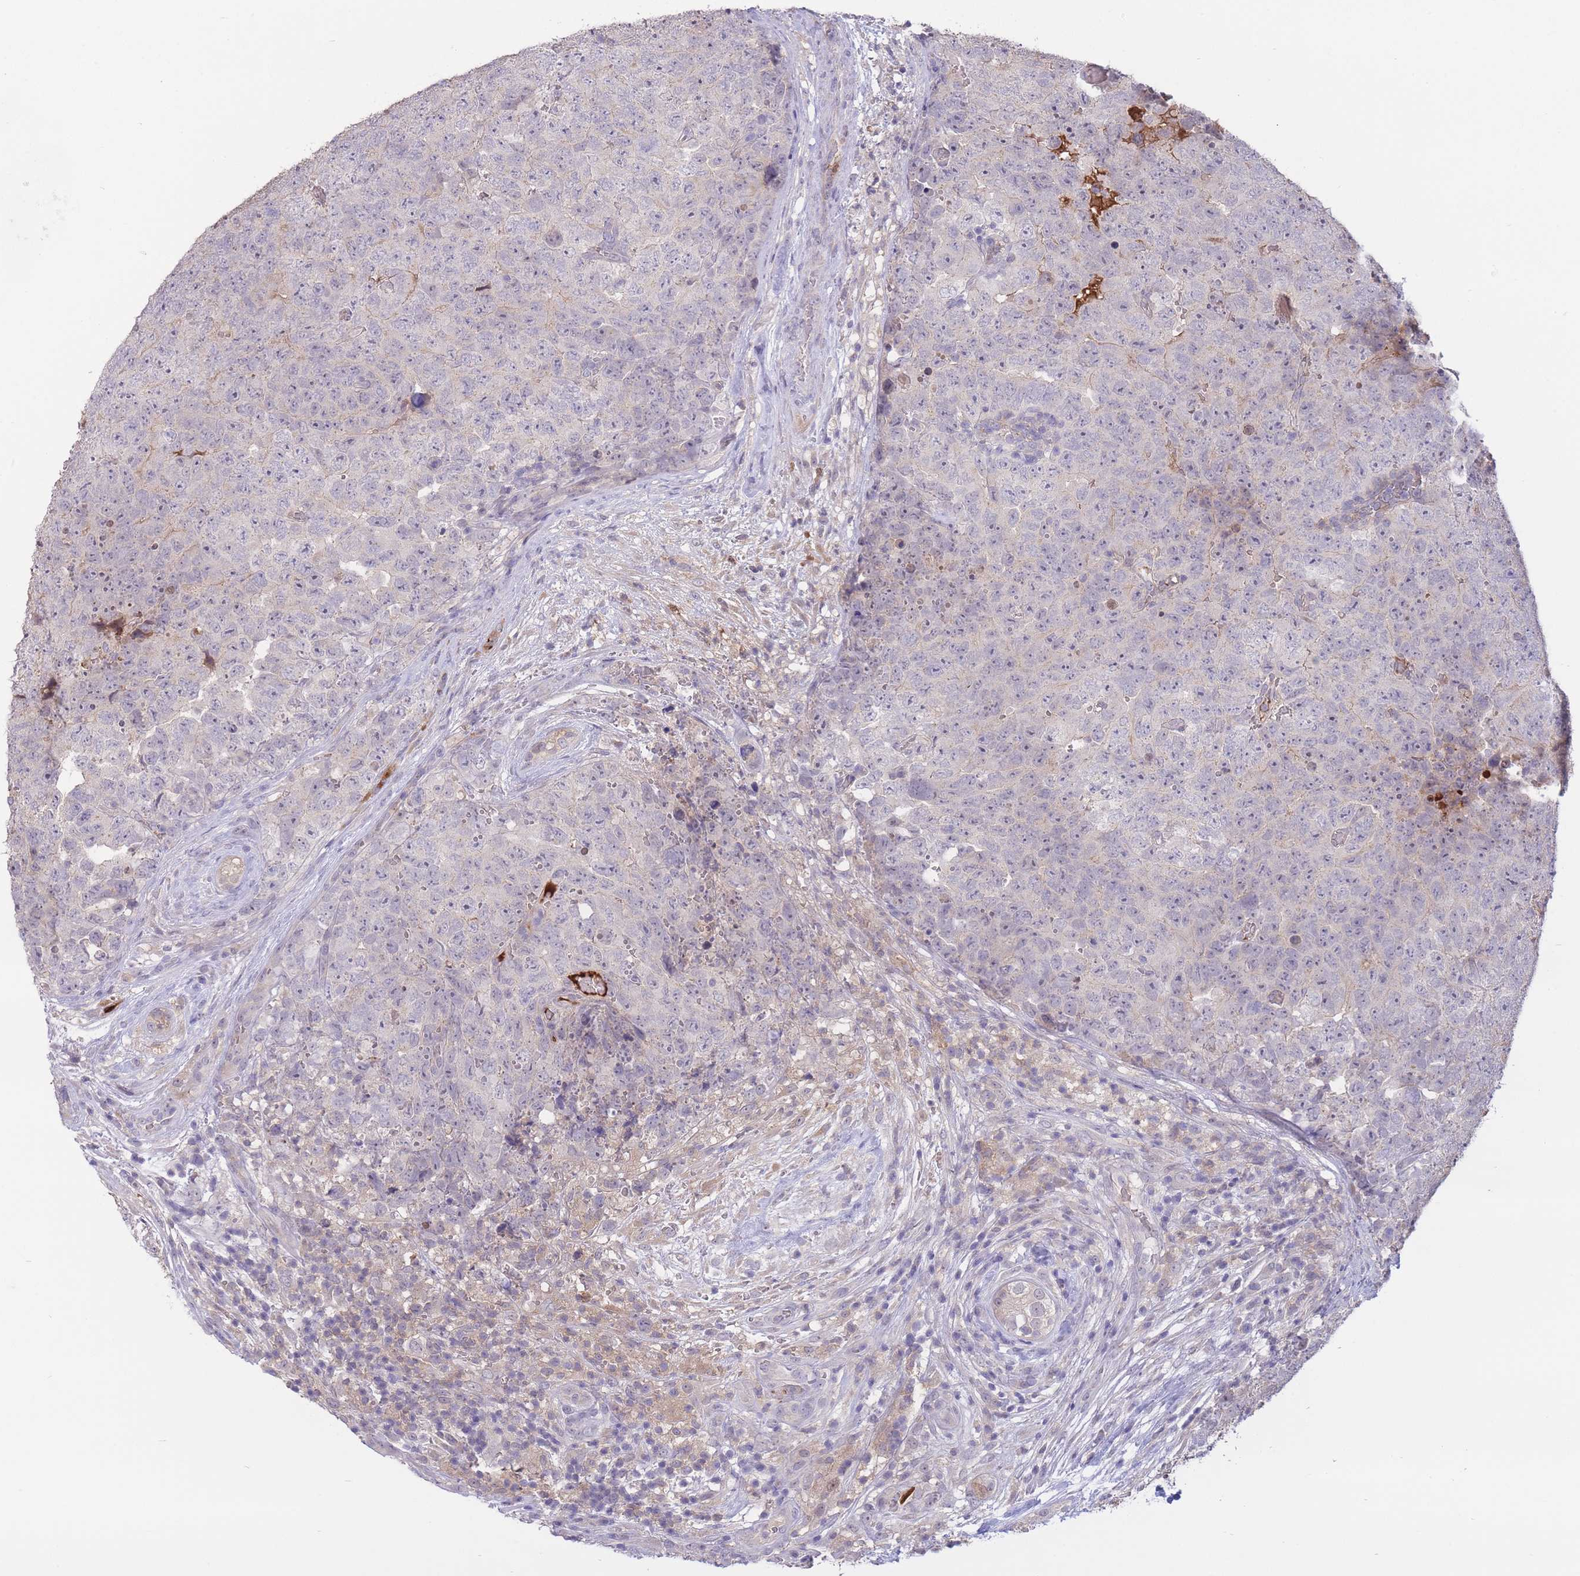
{"staining": {"intensity": "negative", "quantity": "none", "location": "none"}, "tissue": "testis cancer", "cell_type": "Tumor cells", "image_type": "cancer", "snomed": [{"axis": "morphology", "description": "Seminoma, NOS"}, {"axis": "morphology", "description": "Teratoma, malignant, NOS"}, {"axis": "topography", "description": "Testis"}], "caption": "Tumor cells are negative for brown protein staining in malignant teratoma (testis).", "gene": "ZNF304", "patient": {"sex": "male", "age": 34}}